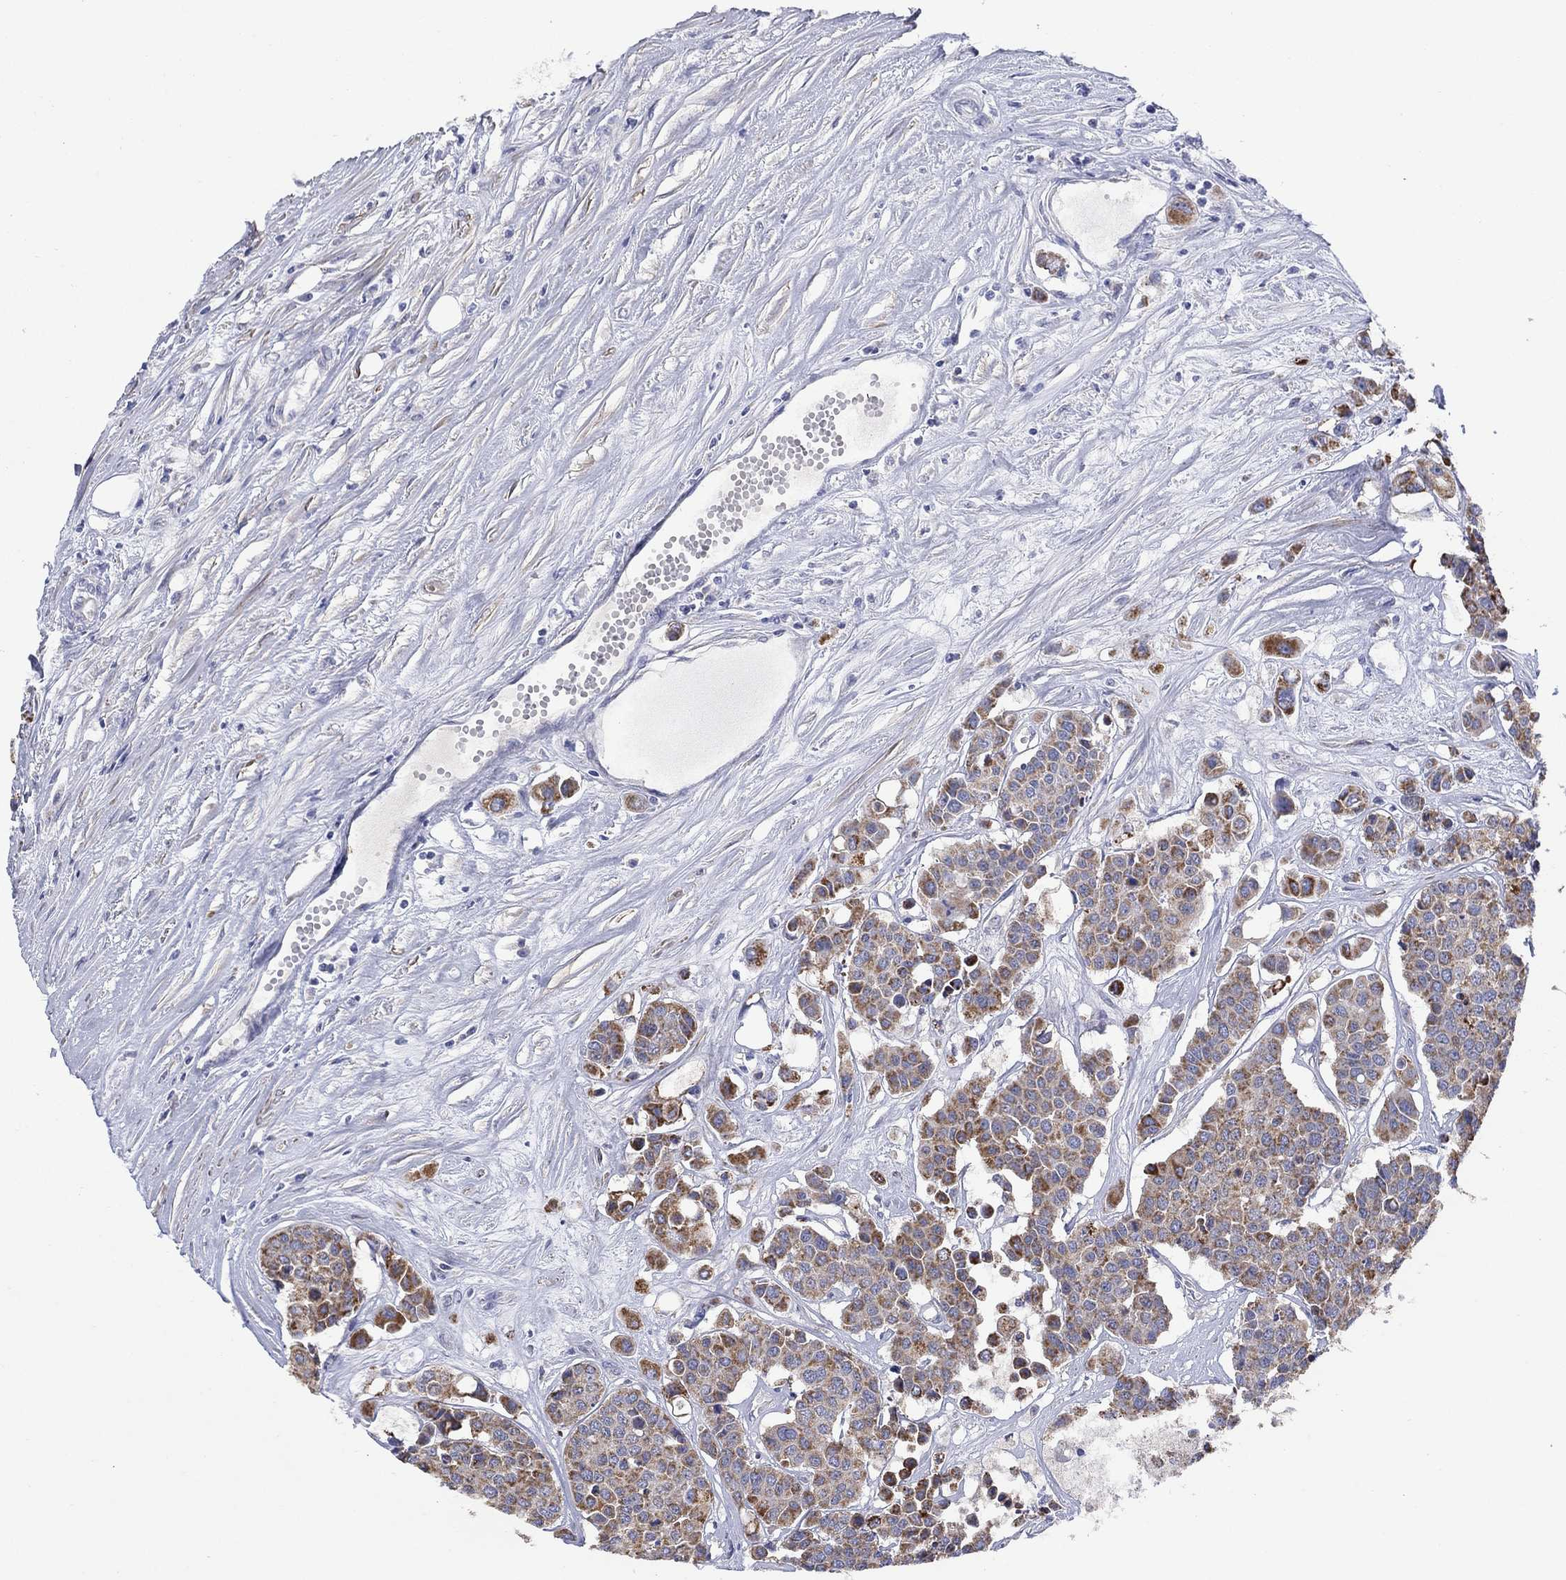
{"staining": {"intensity": "moderate", "quantity": ">75%", "location": "cytoplasmic/membranous"}, "tissue": "carcinoid", "cell_type": "Tumor cells", "image_type": "cancer", "snomed": [{"axis": "morphology", "description": "Carcinoid, malignant, NOS"}, {"axis": "topography", "description": "Colon"}], "caption": "Protein positivity by immunohistochemistry reveals moderate cytoplasmic/membranous staining in approximately >75% of tumor cells in carcinoid.", "gene": "CLVS1", "patient": {"sex": "male", "age": 81}}